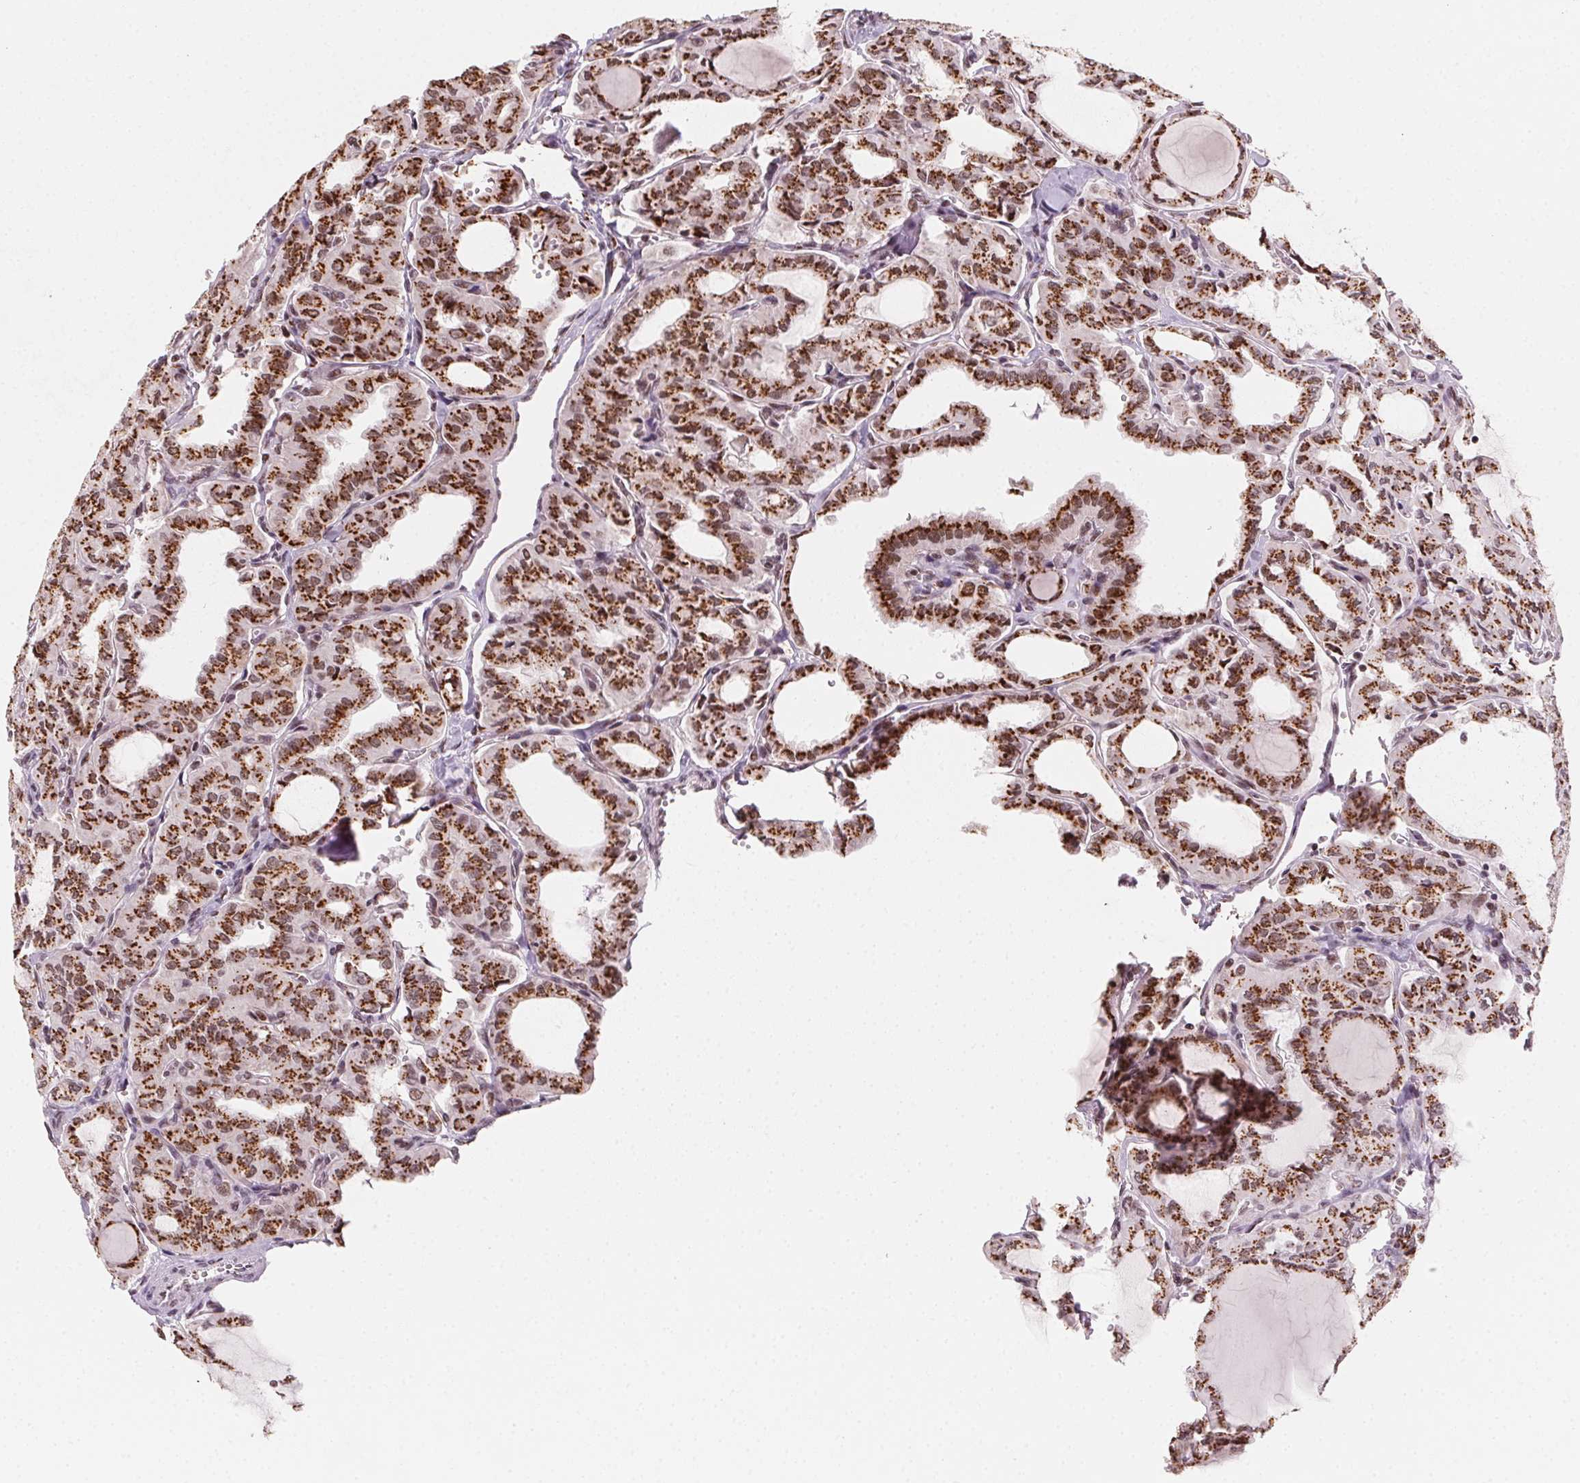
{"staining": {"intensity": "strong", "quantity": ">75%", "location": "cytoplasmic/membranous,nuclear"}, "tissue": "thyroid cancer", "cell_type": "Tumor cells", "image_type": "cancer", "snomed": [{"axis": "morphology", "description": "Papillary adenocarcinoma, NOS"}, {"axis": "topography", "description": "Thyroid gland"}], "caption": "Protein expression analysis of human papillary adenocarcinoma (thyroid) reveals strong cytoplasmic/membranous and nuclear staining in about >75% of tumor cells.", "gene": "TOPORS", "patient": {"sex": "male", "age": 20}}